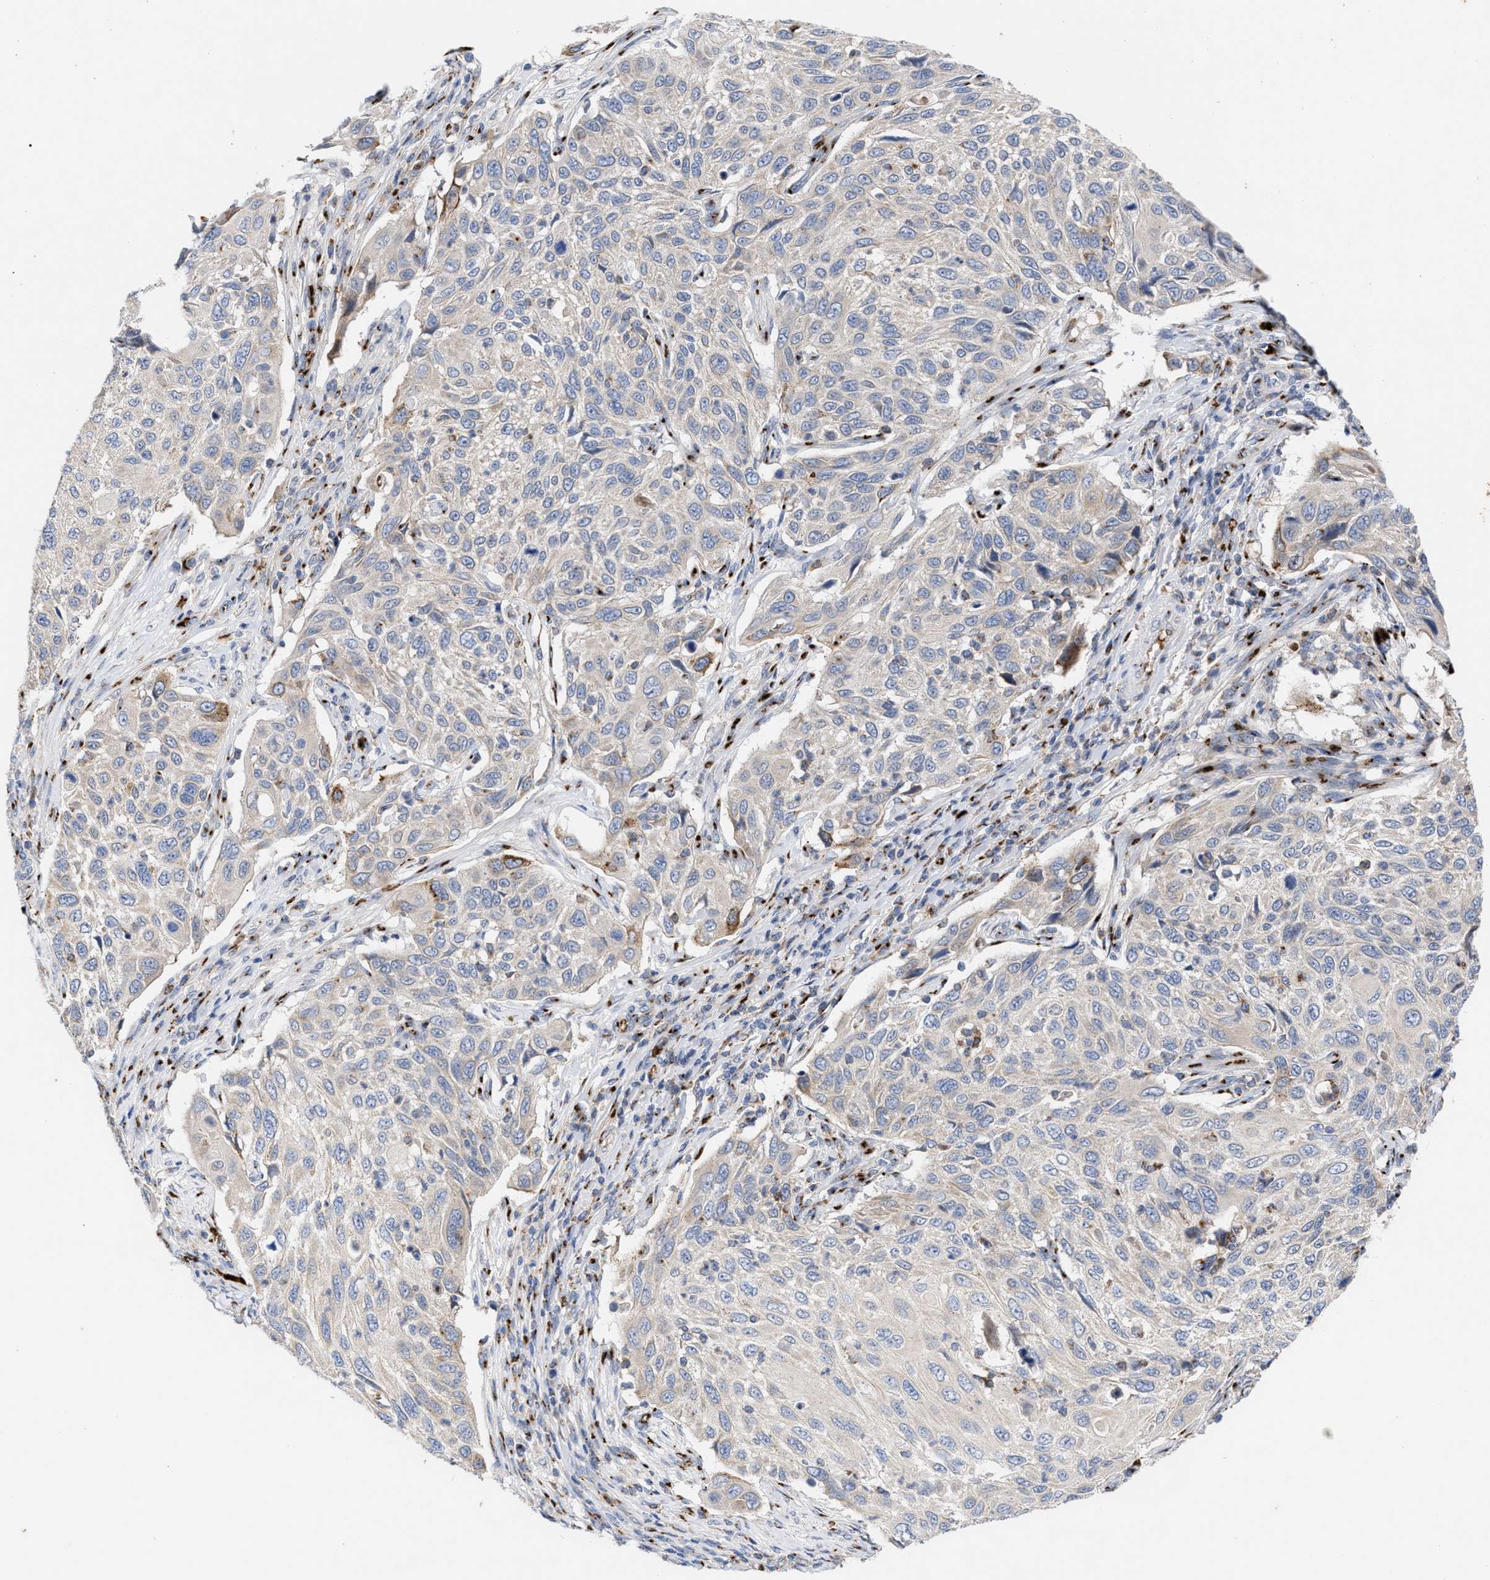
{"staining": {"intensity": "moderate", "quantity": "<25%", "location": "cytoplasmic/membranous"}, "tissue": "cervical cancer", "cell_type": "Tumor cells", "image_type": "cancer", "snomed": [{"axis": "morphology", "description": "Squamous cell carcinoma, NOS"}, {"axis": "topography", "description": "Cervix"}], "caption": "Immunohistochemistry image of human cervical cancer stained for a protein (brown), which displays low levels of moderate cytoplasmic/membranous positivity in about <25% of tumor cells.", "gene": "CCL2", "patient": {"sex": "female", "age": 70}}